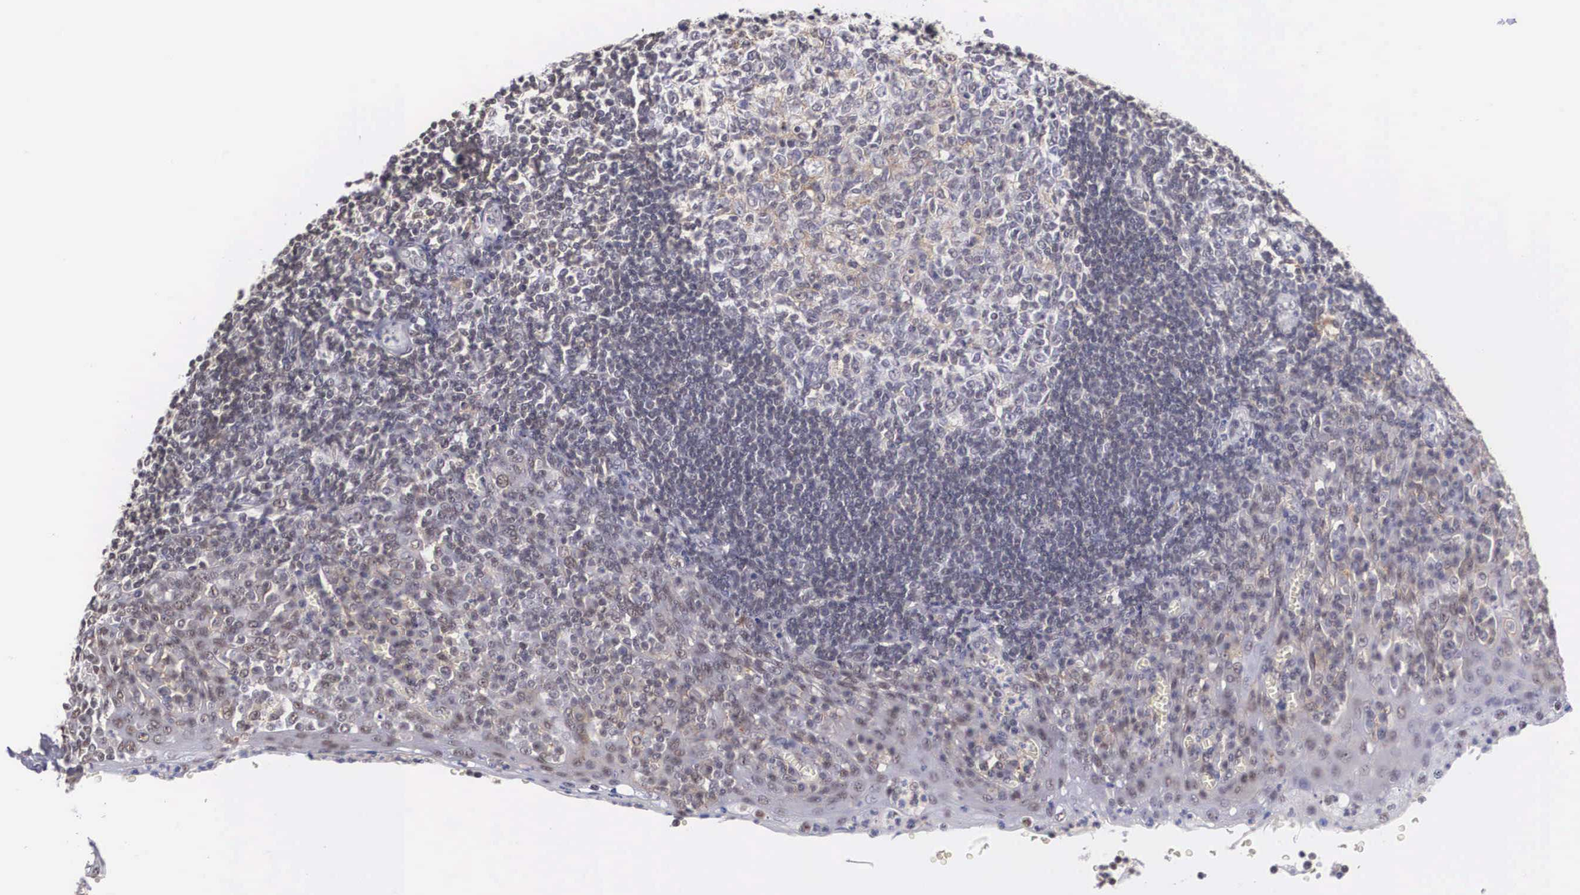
{"staining": {"intensity": "negative", "quantity": "none", "location": "none"}, "tissue": "tonsil", "cell_type": "Germinal center cells", "image_type": "normal", "snomed": [{"axis": "morphology", "description": "Normal tissue, NOS"}, {"axis": "topography", "description": "Tonsil"}], "caption": "Immunohistochemical staining of unremarkable human tonsil demonstrates no significant positivity in germinal center cells.", "gene": "NR4A2", "patient": {"sex": "female", "age": 41}}